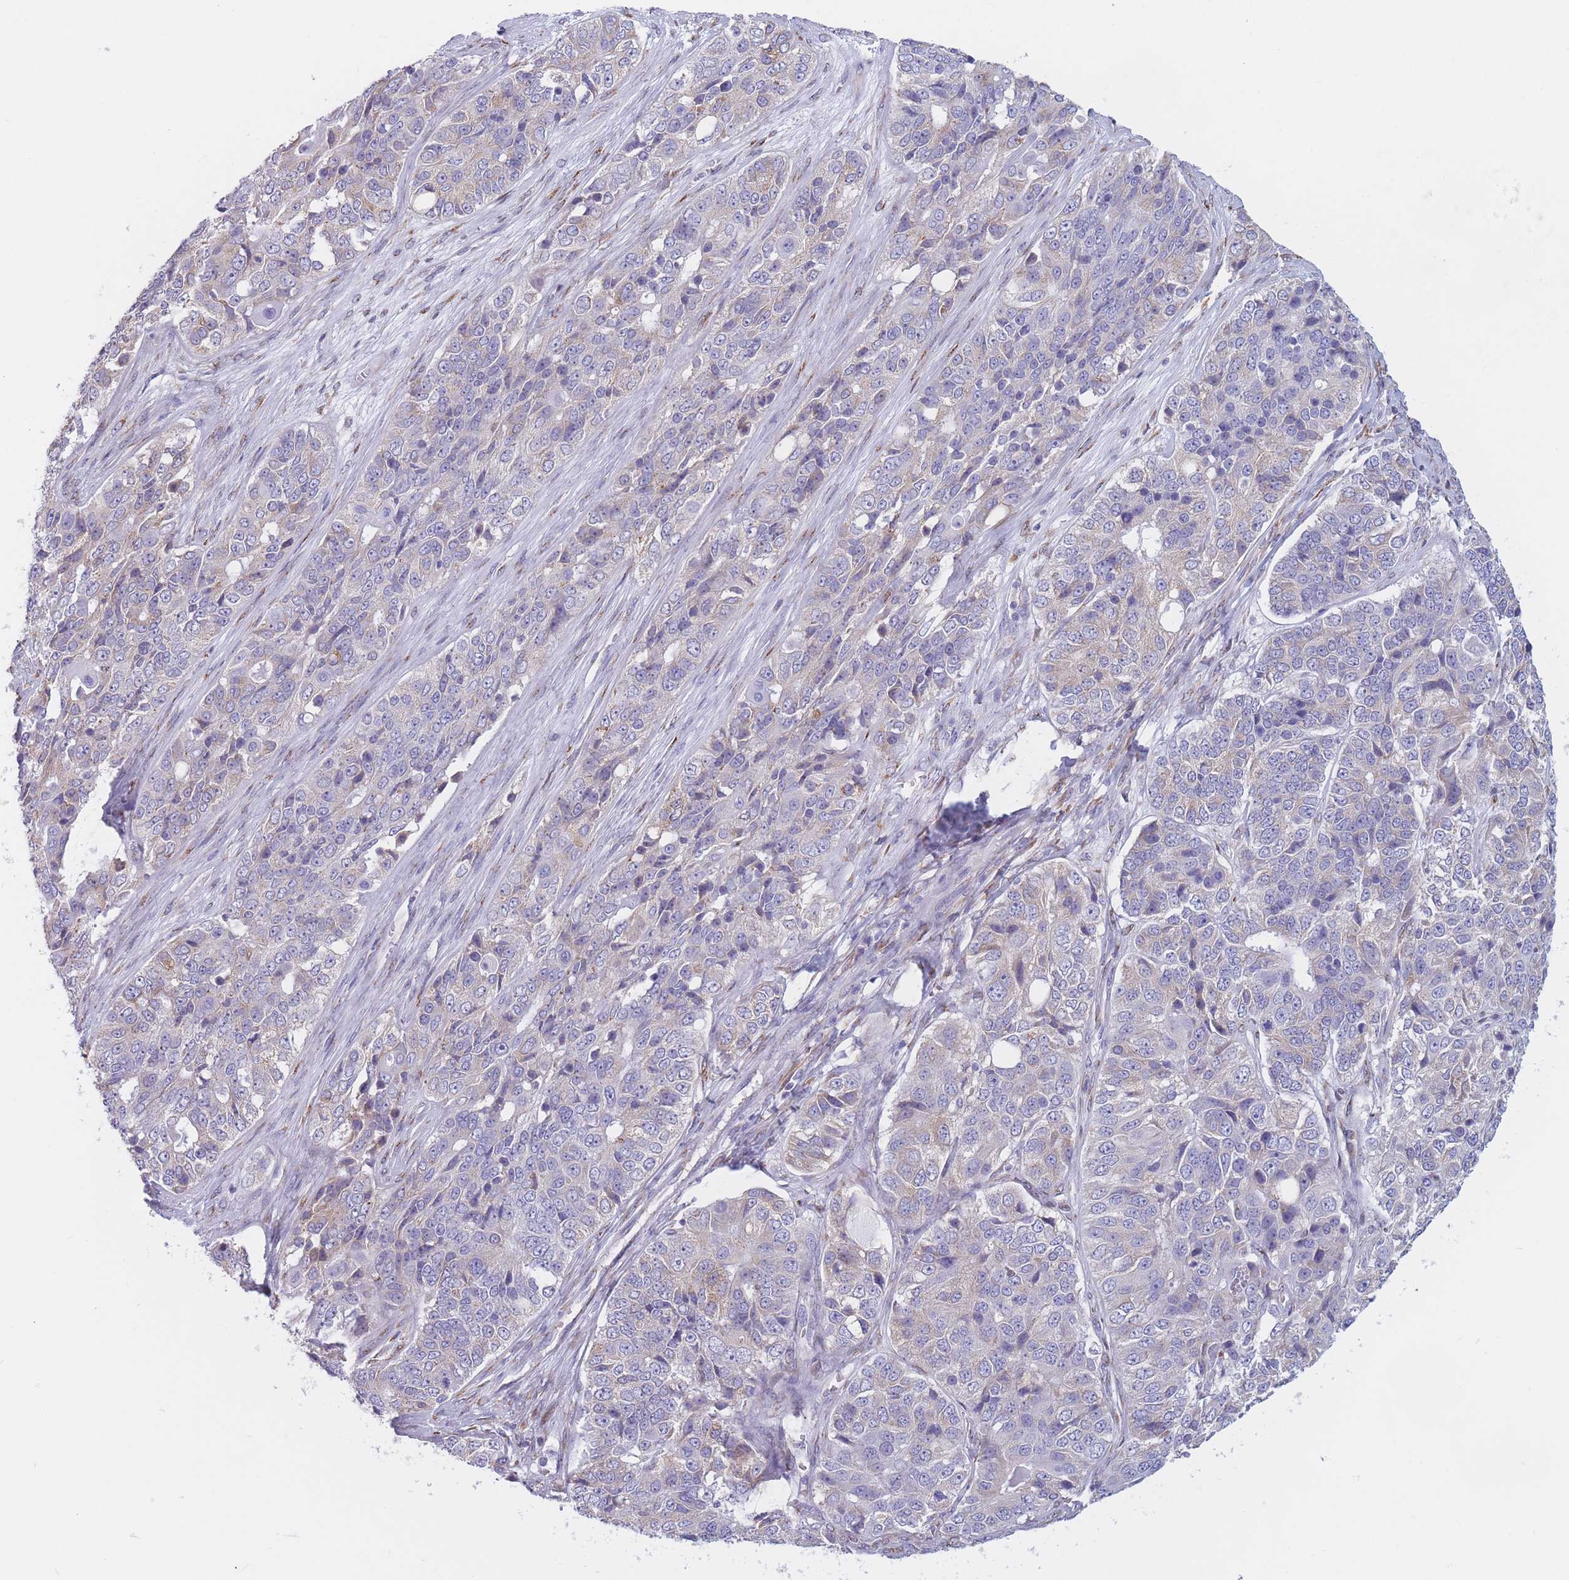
{"staining": {"intensity": "negative", "quantity": "none", "location": "none"}, "tissue": "ovarian cancer", "cell_type": "Tumor cells", "image_type": "cancer", "snomed": [{"axis": "morphology", "description": "Carcinoma, endometroid"}, {"axis": "topography", "description": "Ovary"}], "caption": "High power microscopy micrograph of an IHC histopathology image of ovarian cancer (endometroid carcinoma), revealing no significant staining in tumor cells.", "gene": "MRPL30", "patient": {"sex": "female", "age": 51}}